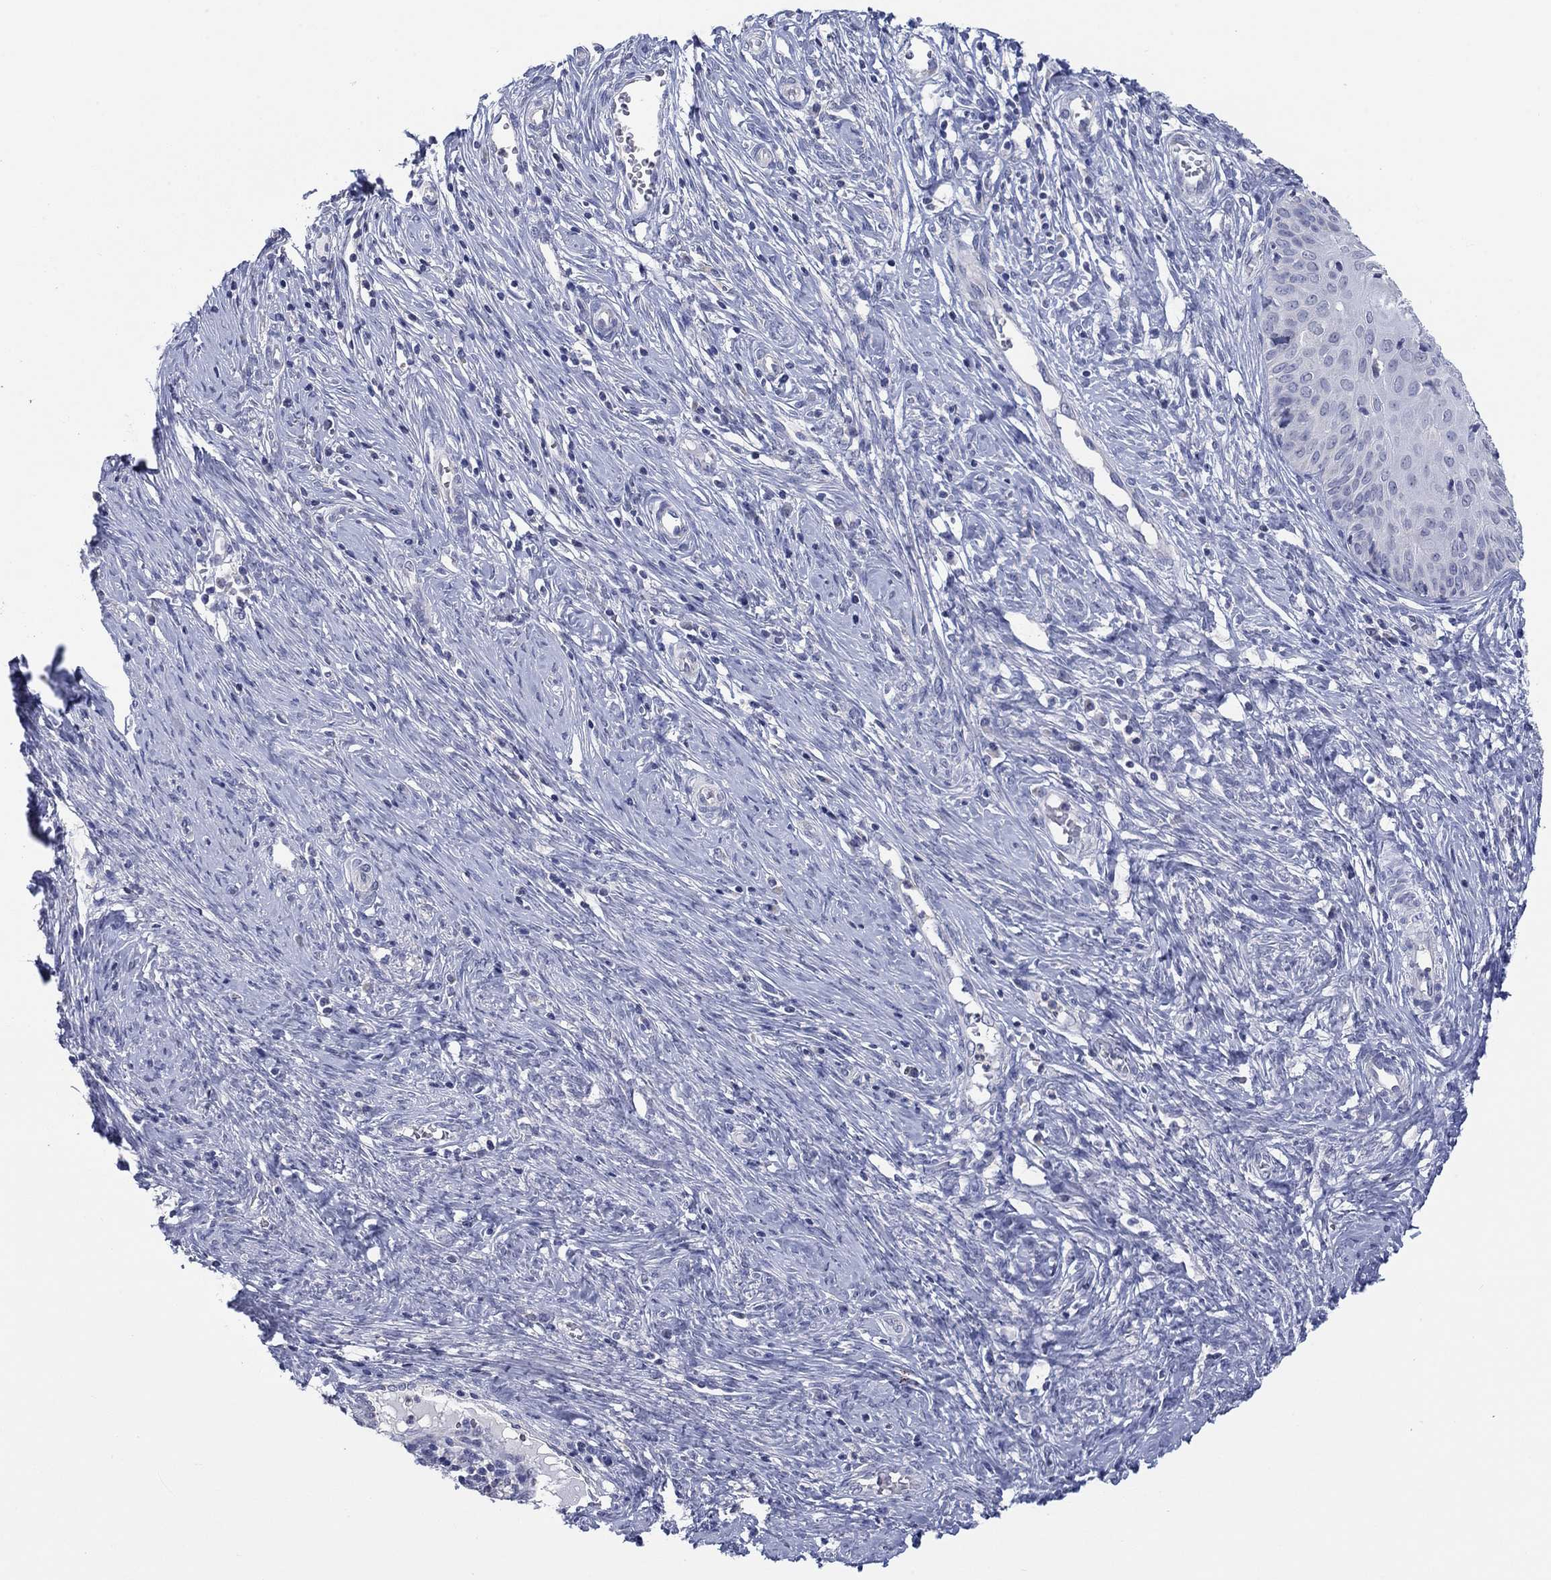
{"staining": {"intensity": "negative", "quantity": "none", "location": "none"}, "tissue": "cervical cancer", "cell_type": "Tumor cells", "image_type": "cancer", "snomed": [{"axis": "morphology", "description": "Normal tissue, NOS"}, {"axis": "morphology", "description": "Squamous cell carcinoma, NOS"}, {"axis": "topography", "description": "Cervix"}], "caption": "This photomicrograph is of cervical cancer stained with IHC to label a protein in brown with the nuclei are counter-stained blue. There is no staining in tumor cells.", "gene": "FER1L6", "patient": {"sex": "female", "age": 39}}